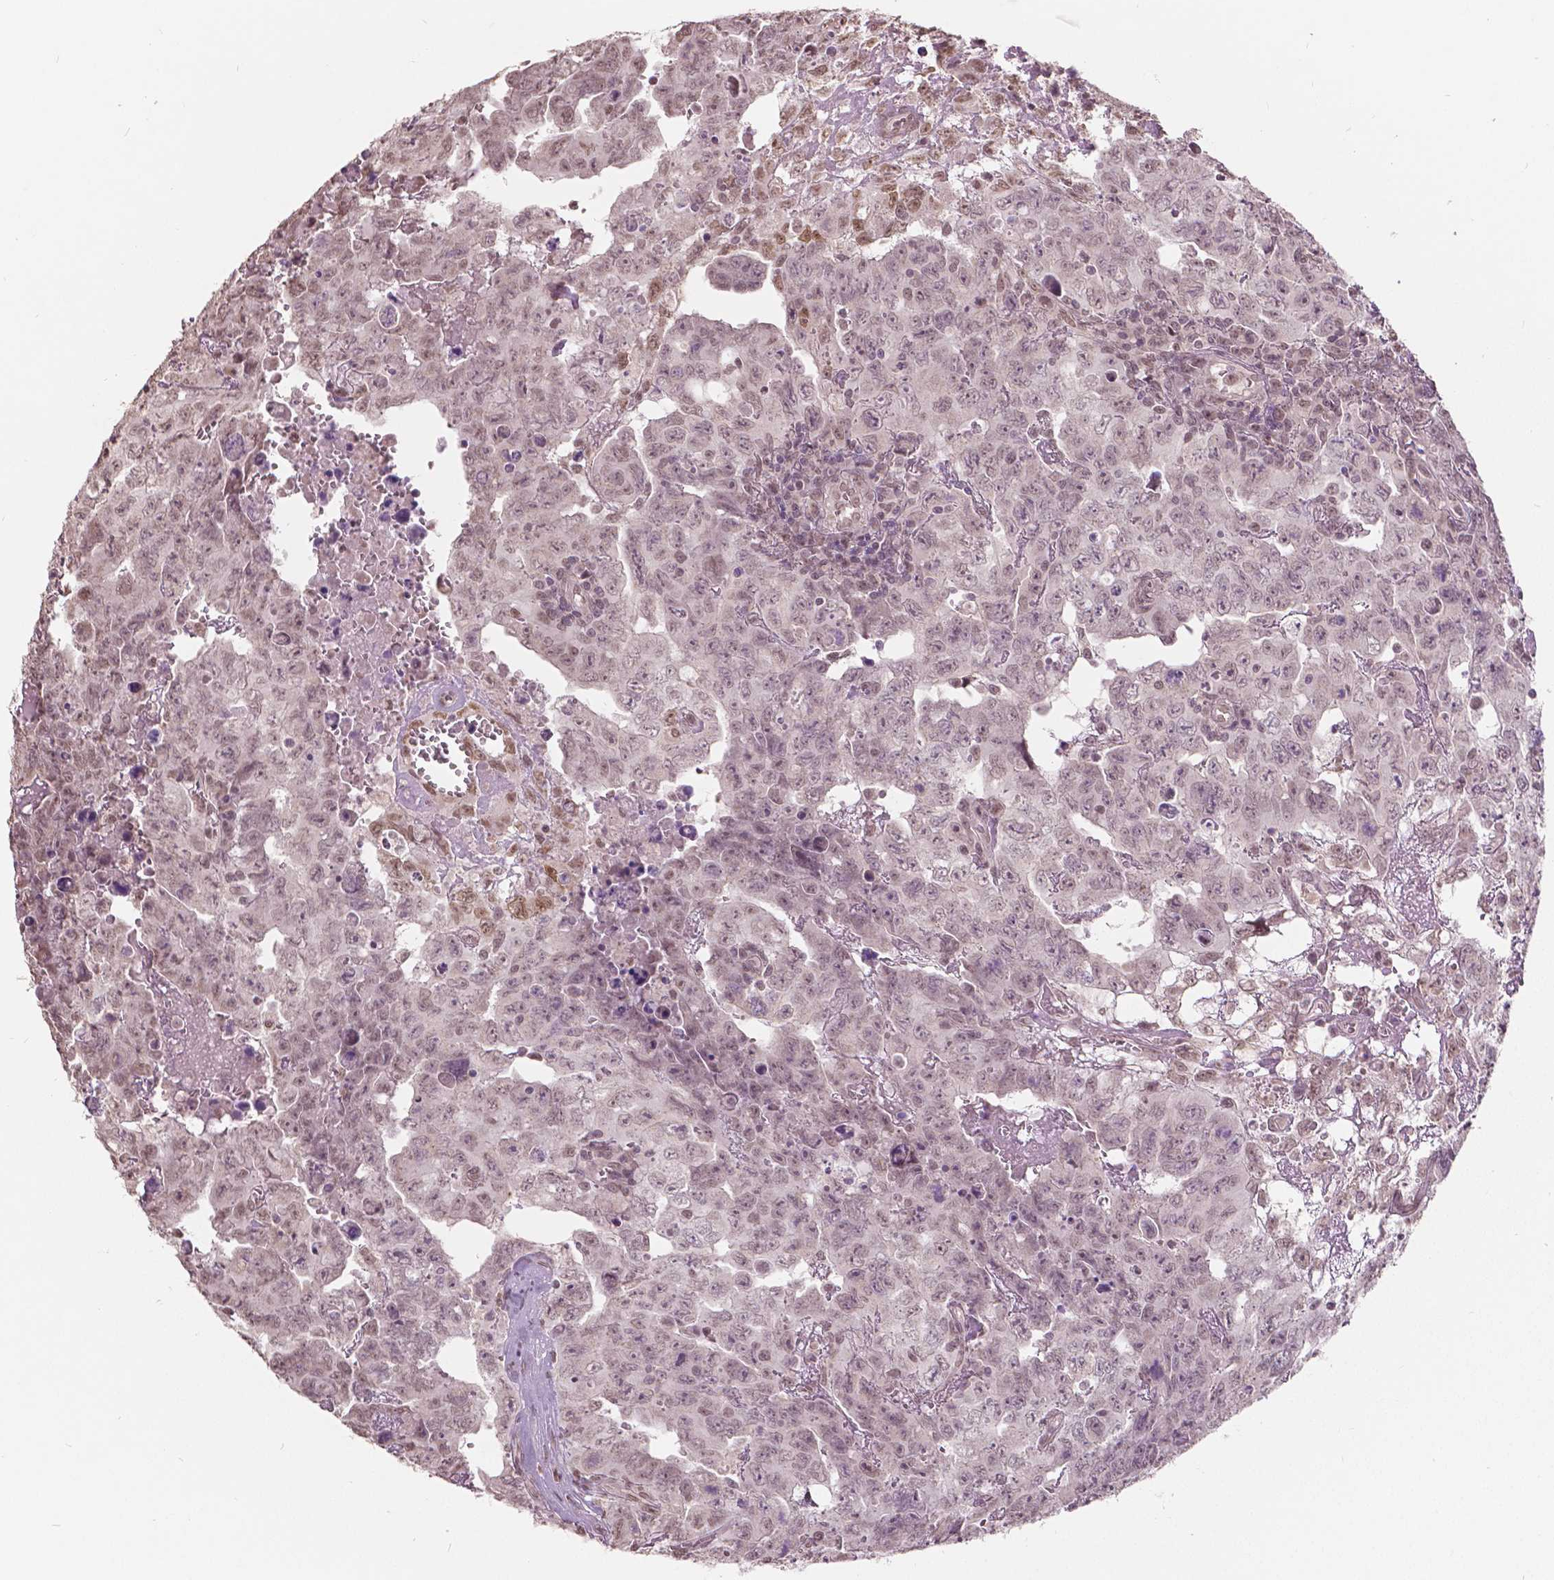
{"staining": {"intensity": "moderate", "quantity": "<25%", "location": "nuclear"}, "tissue": "testis cancer", "cell_type": "Tumor cells", "image_type": "cancer", "snomed": [{"axis": "morphology", "description": "Carcinoma, Embryonal, NOS"}, {"axis": "topography", "description": "Testis"}], "caption": "Testis cancer (embryonal carcinoma) tissue exhibits moderate nuclear positivity in about <25% of tumor cells, visualized by immunohistochemistry. The staining was performed using DAB (3,3'-diaminobenzidine), with brown indicating positive protein expression. Nuclei are stained blue with hematoxylin.", "gene": "HOXA10", "patient": {"sex": "male", "age": 24}}